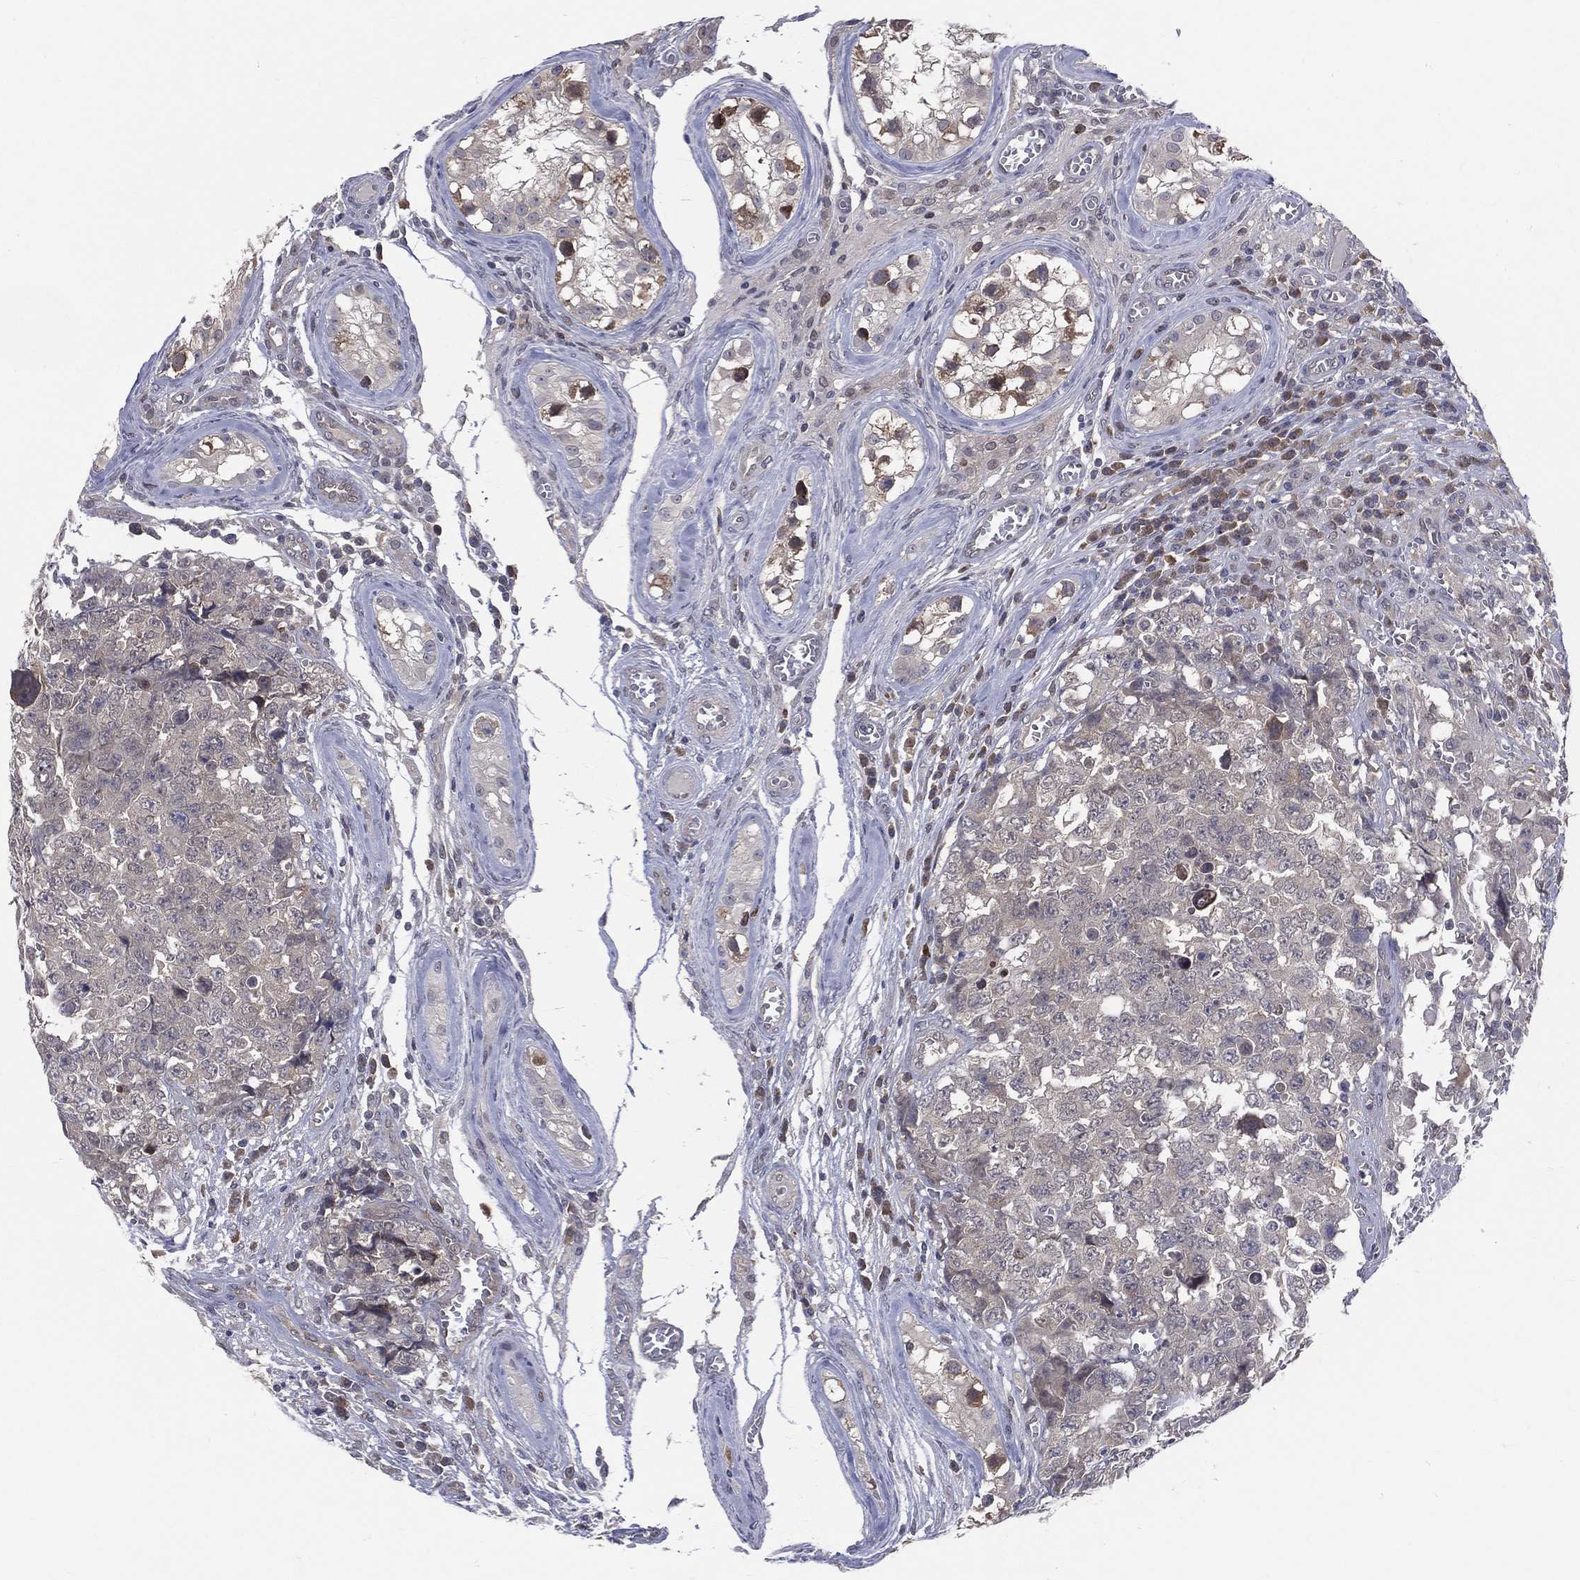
{"staining": {"intensity": "negative", "quantity": "none", "location": "none"}, "tissue": "testis cancer", "cell_type": "Tumor cells", "image_type": "cancer", "snomed": [{"axis": "morphology", "description": "Carcinoma, Embryonal, NOS"}, {"axis": "topography", "description": "Testis"}], "caption": "High power microscopy histopathology image of an immunohistochemistry micrograph of testis cancer, revealing no significant expression in tumor cells.", "gene": "DLG4", "patient": {"sex": "male", "age": 23}}